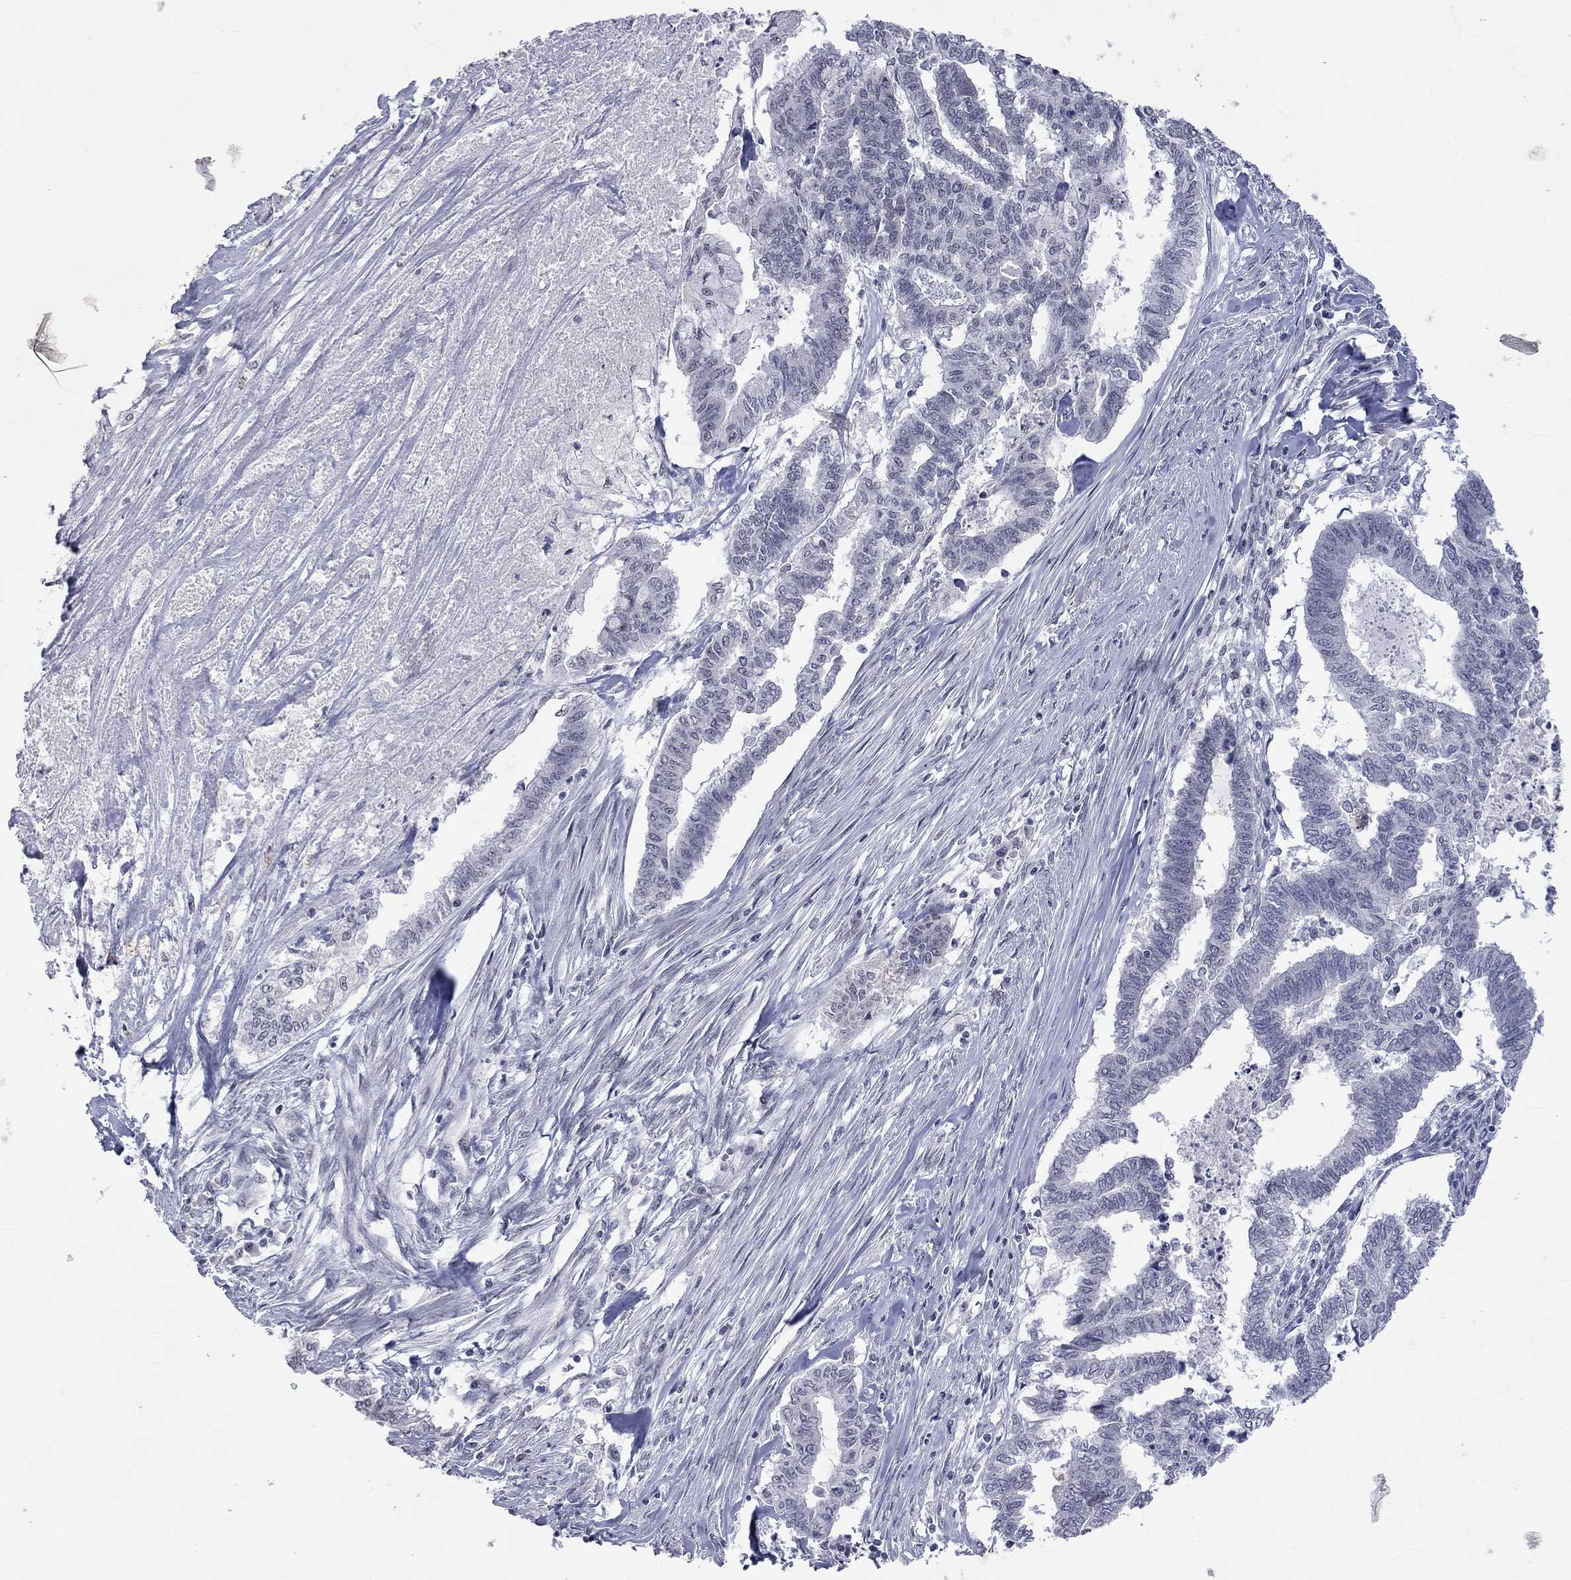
{"staining": {"intensity": "negative", "quantity": "none", "location": "none"}, "tissue": "endometrial cancer", "cell_type": "Tumor cells", "image_type": "cancer", "snomed": [{"axis": "morphology", "description": "Adenocarcinoma, NOS"}, {"axis": "topography", "description": "Endometrium"}], "caption": "Tumor cells show no significant protein expression in endometrial cancer.", "gene": "TMEM143", "patient": {"sex": "female", "age": 79}}